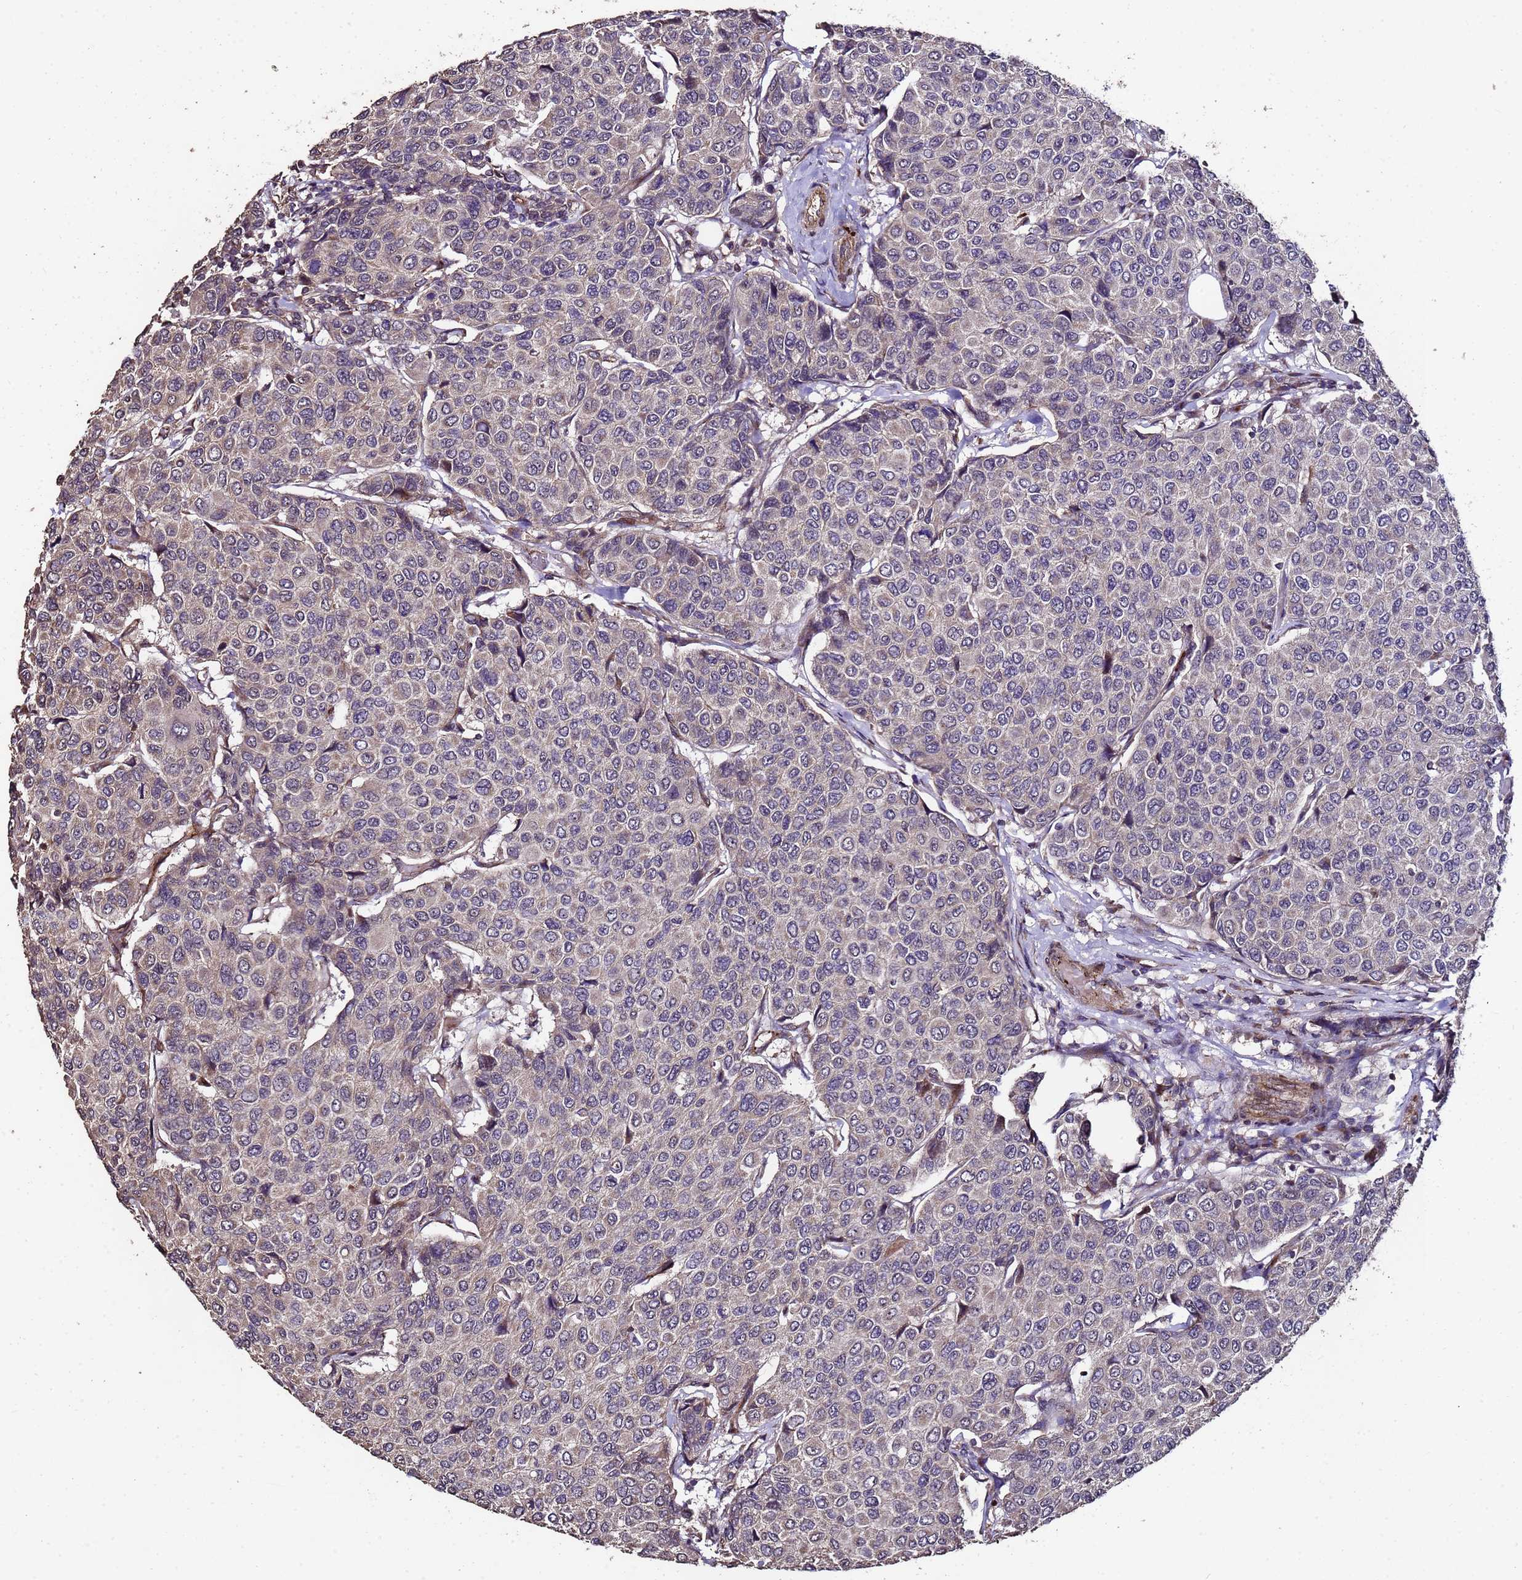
{"staining": {"intensity": "negative", "quantity": "none", "location": "none"}, "tissue": "breast cancer", "cell_type": "Tumor cells", "image_type": "cancer", "snomed": [{"axis": "morphology", "description": "Duct carcinoma"}, {"axis": "topography", "description": "Breast"}], "caption": "Tumor cells show no significant protein staining in breast cancer.", "gene": "PRODH", "patient": {"sex": "female", "age": 55}}